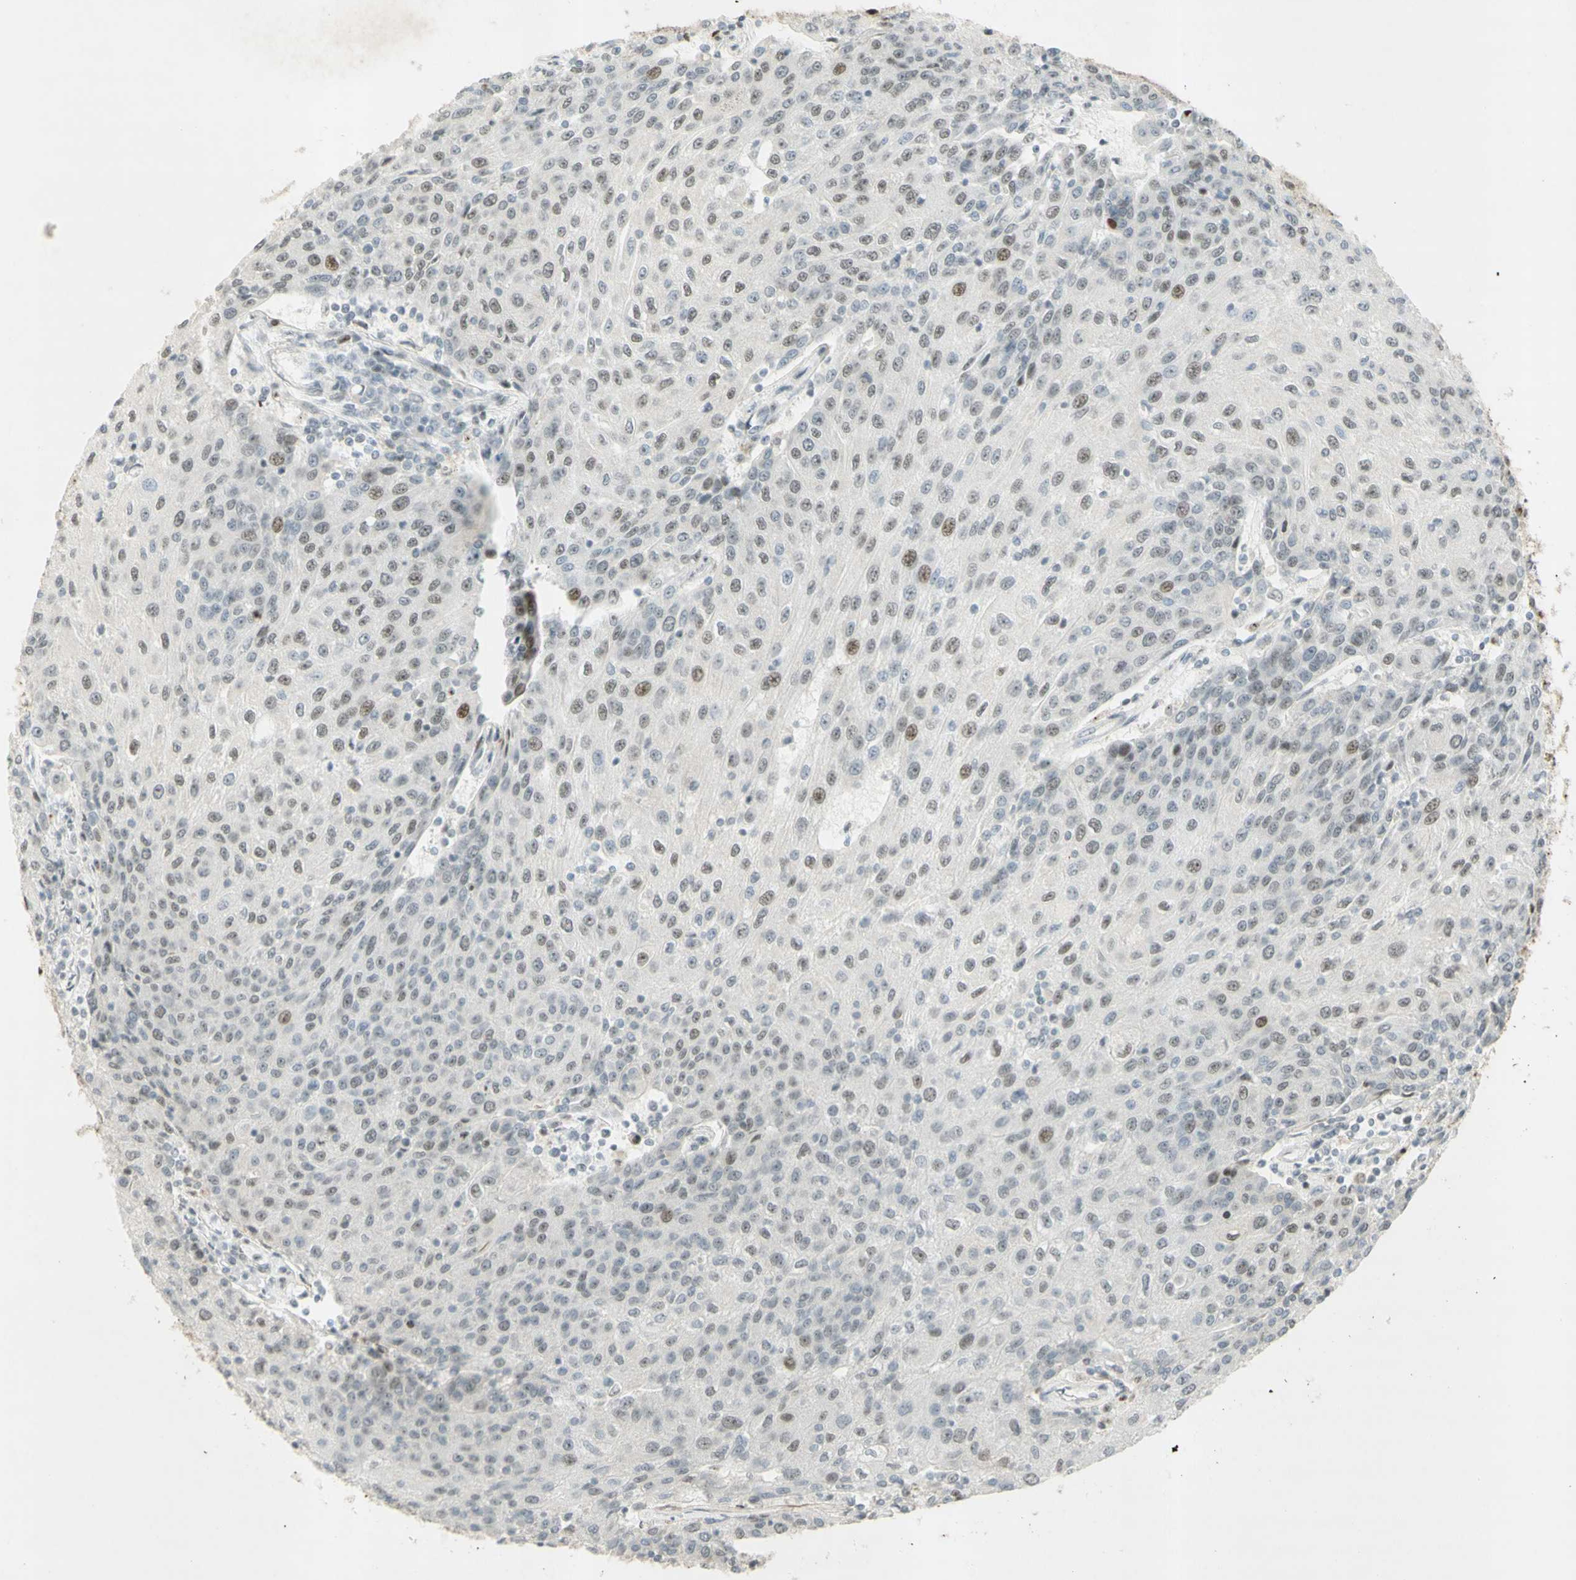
{"staining": {"intensity": "moderate", "quantity": "<25%", "location": "nuclear"}, "tissue": "urothelial cancer", "cell_type": "Tumor cells", "image_type": "cancer", "snomed": [{"axis": "morphology", "description": "Urothelial carcinoma, High grade"}, {"axis": "topography", "description": "Urinary bladder"}], "caption": "A photomicrograph of high-grade urothelial carcinoma stained for a protein displays moderate nuclear brown staining in tumor cells.", "gene": "IRF1", "patient": {"sex": "female", "age": 85}}